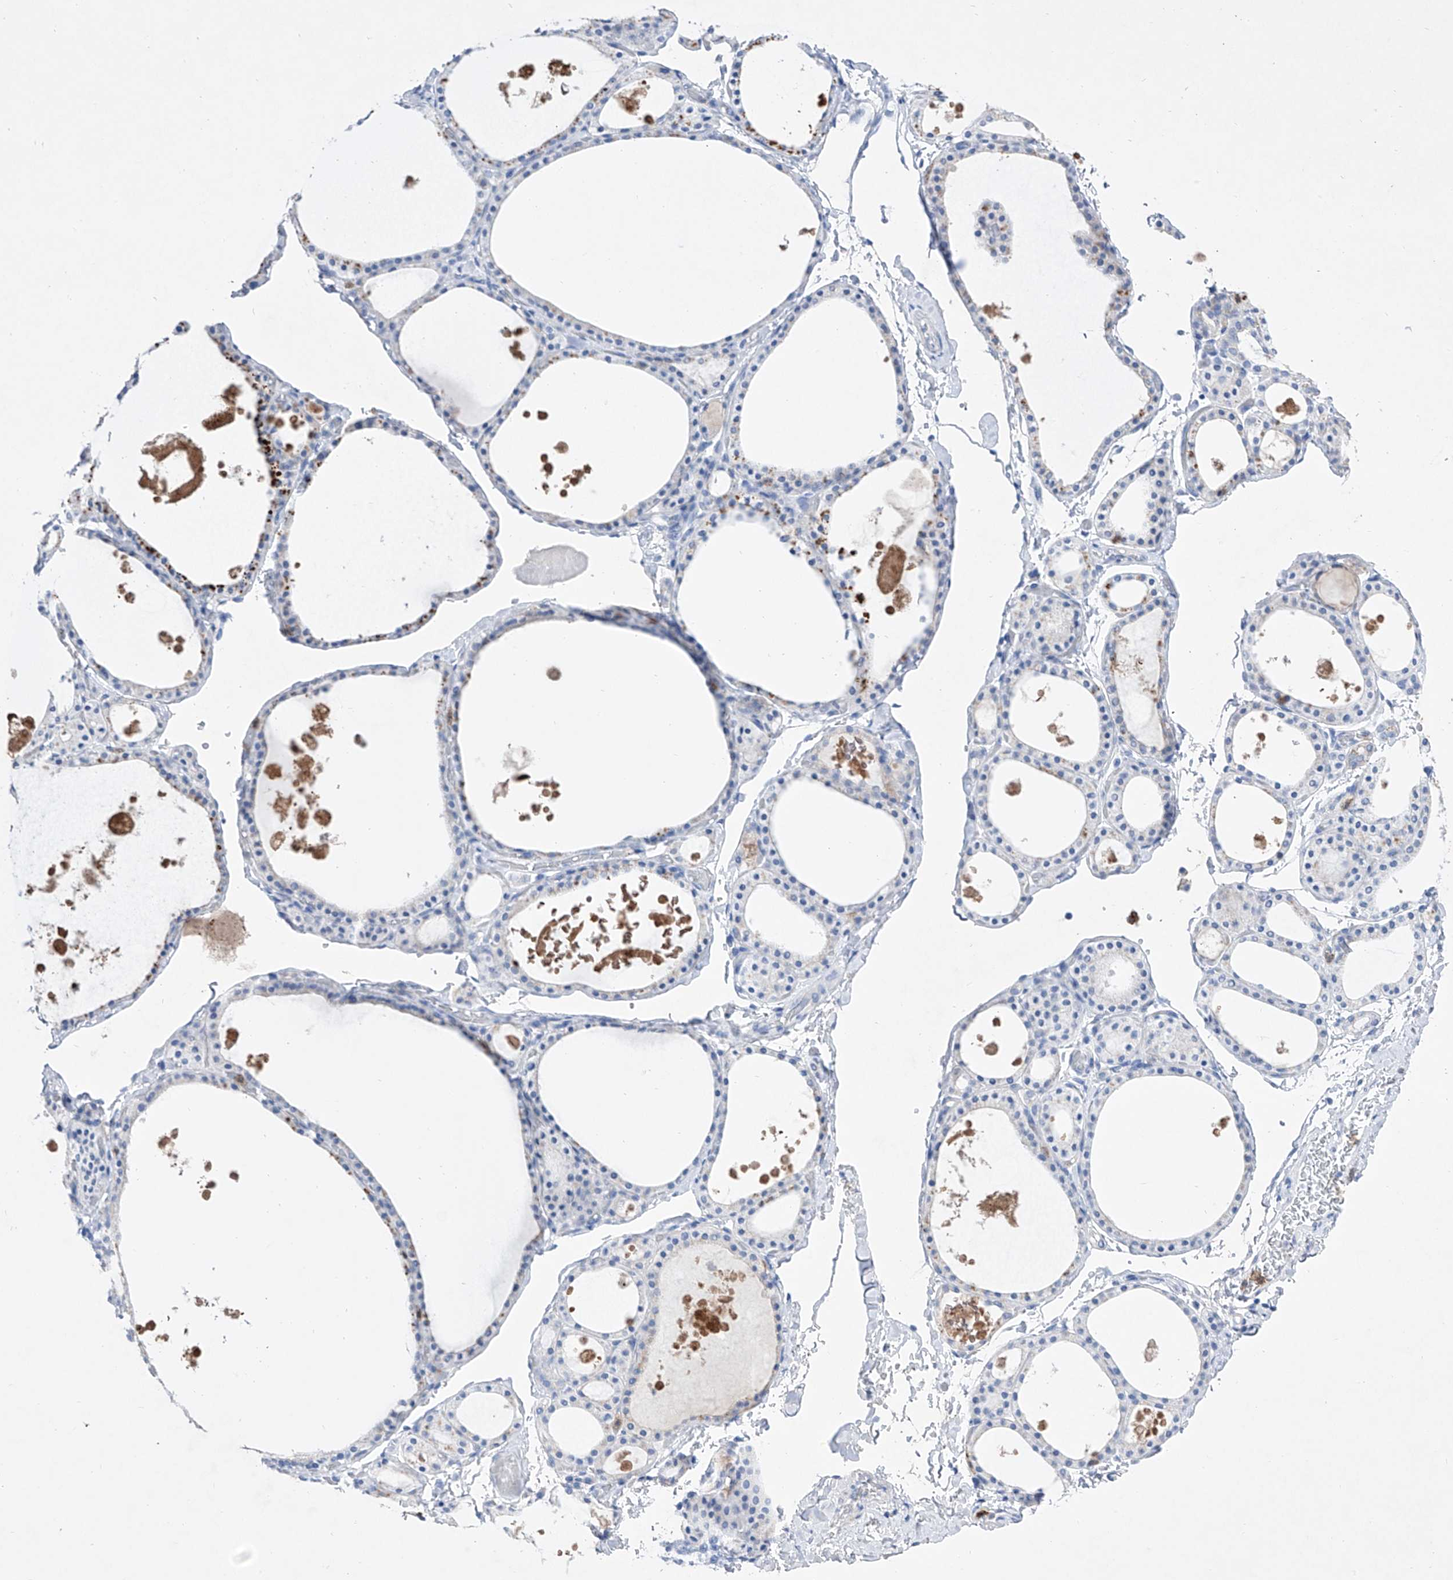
{"staining": {"intensity": "negative", "quantity": "none", "location": "none"}, "tissue": "thyroid gland", "cell_type": "Glandular cells", "image_type": "normal", "snomed": [{"axis": "morphology", "description": "Normal tissue, NOS"}, {"axis": "topography", "description": "Thyroid gland"}], "caption": "DAB immunohistochemical staining of benign human thyroid gland exhibits no significant positivity in glandular cells. (DAB (3,3'-diaminobenzidine) immunohistochemistry with hematoxylin counter stain).", "gene": "TM7SF2", "patient": {"sex": "male", "age": 56}}